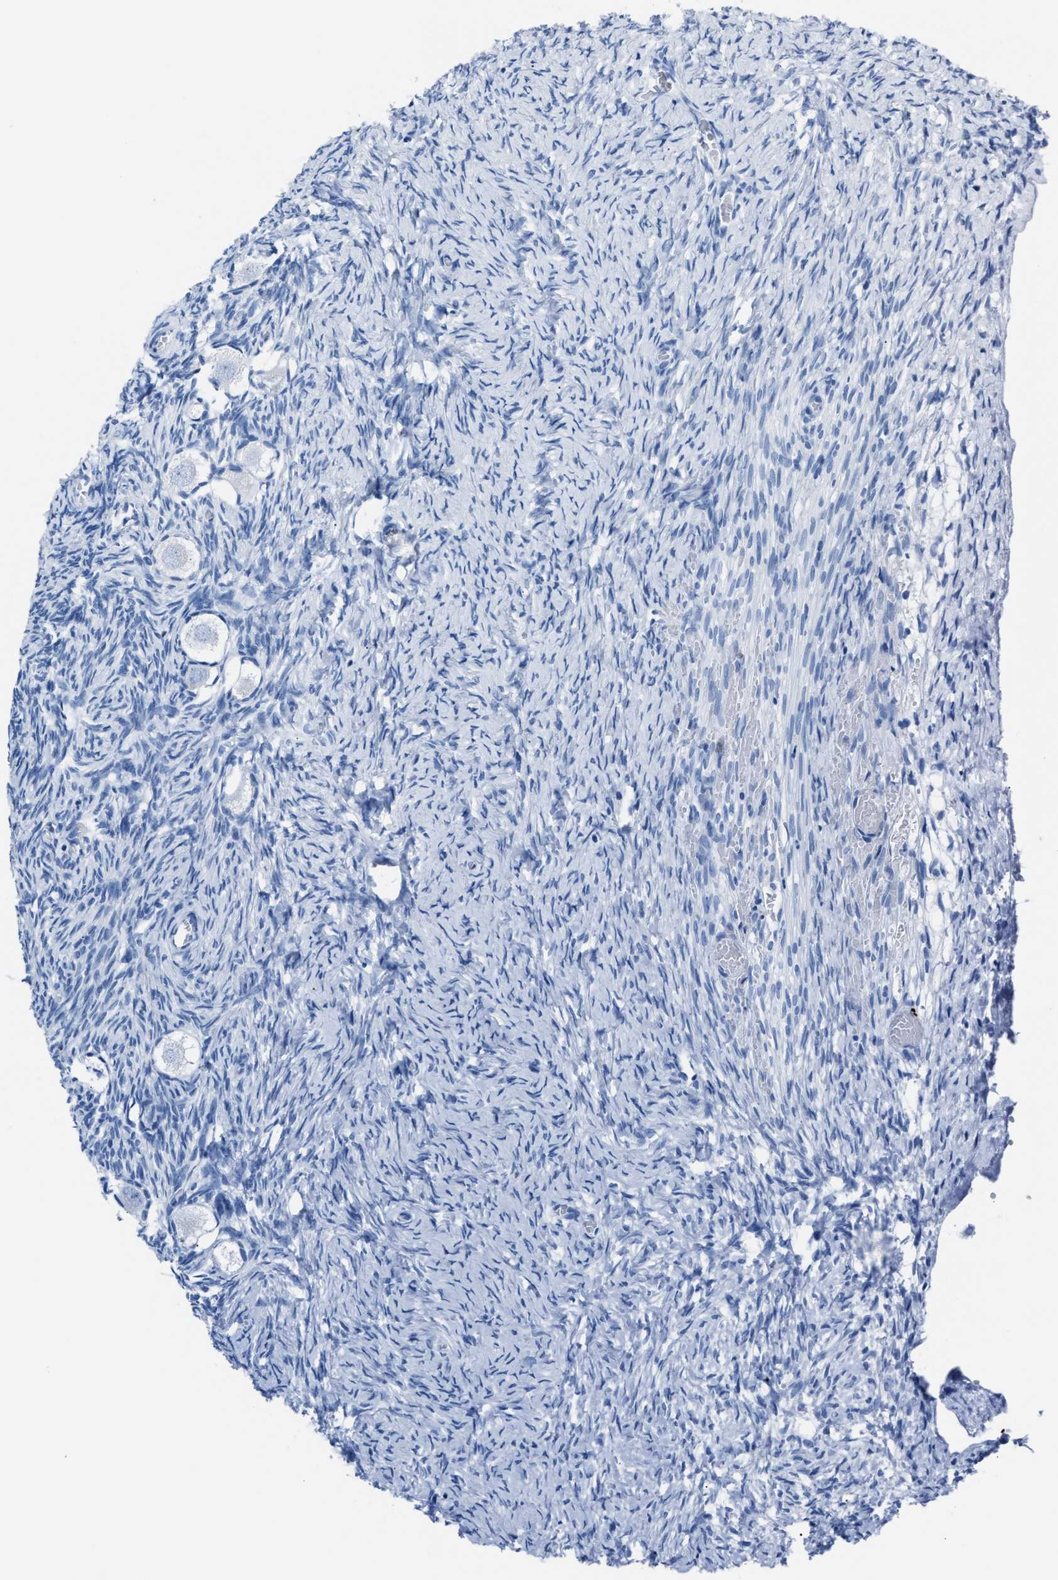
{"staining": {"intensity": "negative", "quantity": "none", "location": "none"}, "tissue": "ovary", "cell_type": "Follicle cells", "image_type": "normal", "snomed": [{"axis": "morphology", "description": "Normal tissue, NOS"}, {"axis": "topography", "description": "Ovary"}], "caption": "Image shows no protein staining in follicle cells of benign ovary. (Brightfield microscopy of DAB (3,3'-diaminobenzidine) immunohistochemistry (IHC) at high magnification).", "gene": "S100P", "patient": {"sex": "female", "age": 27}}